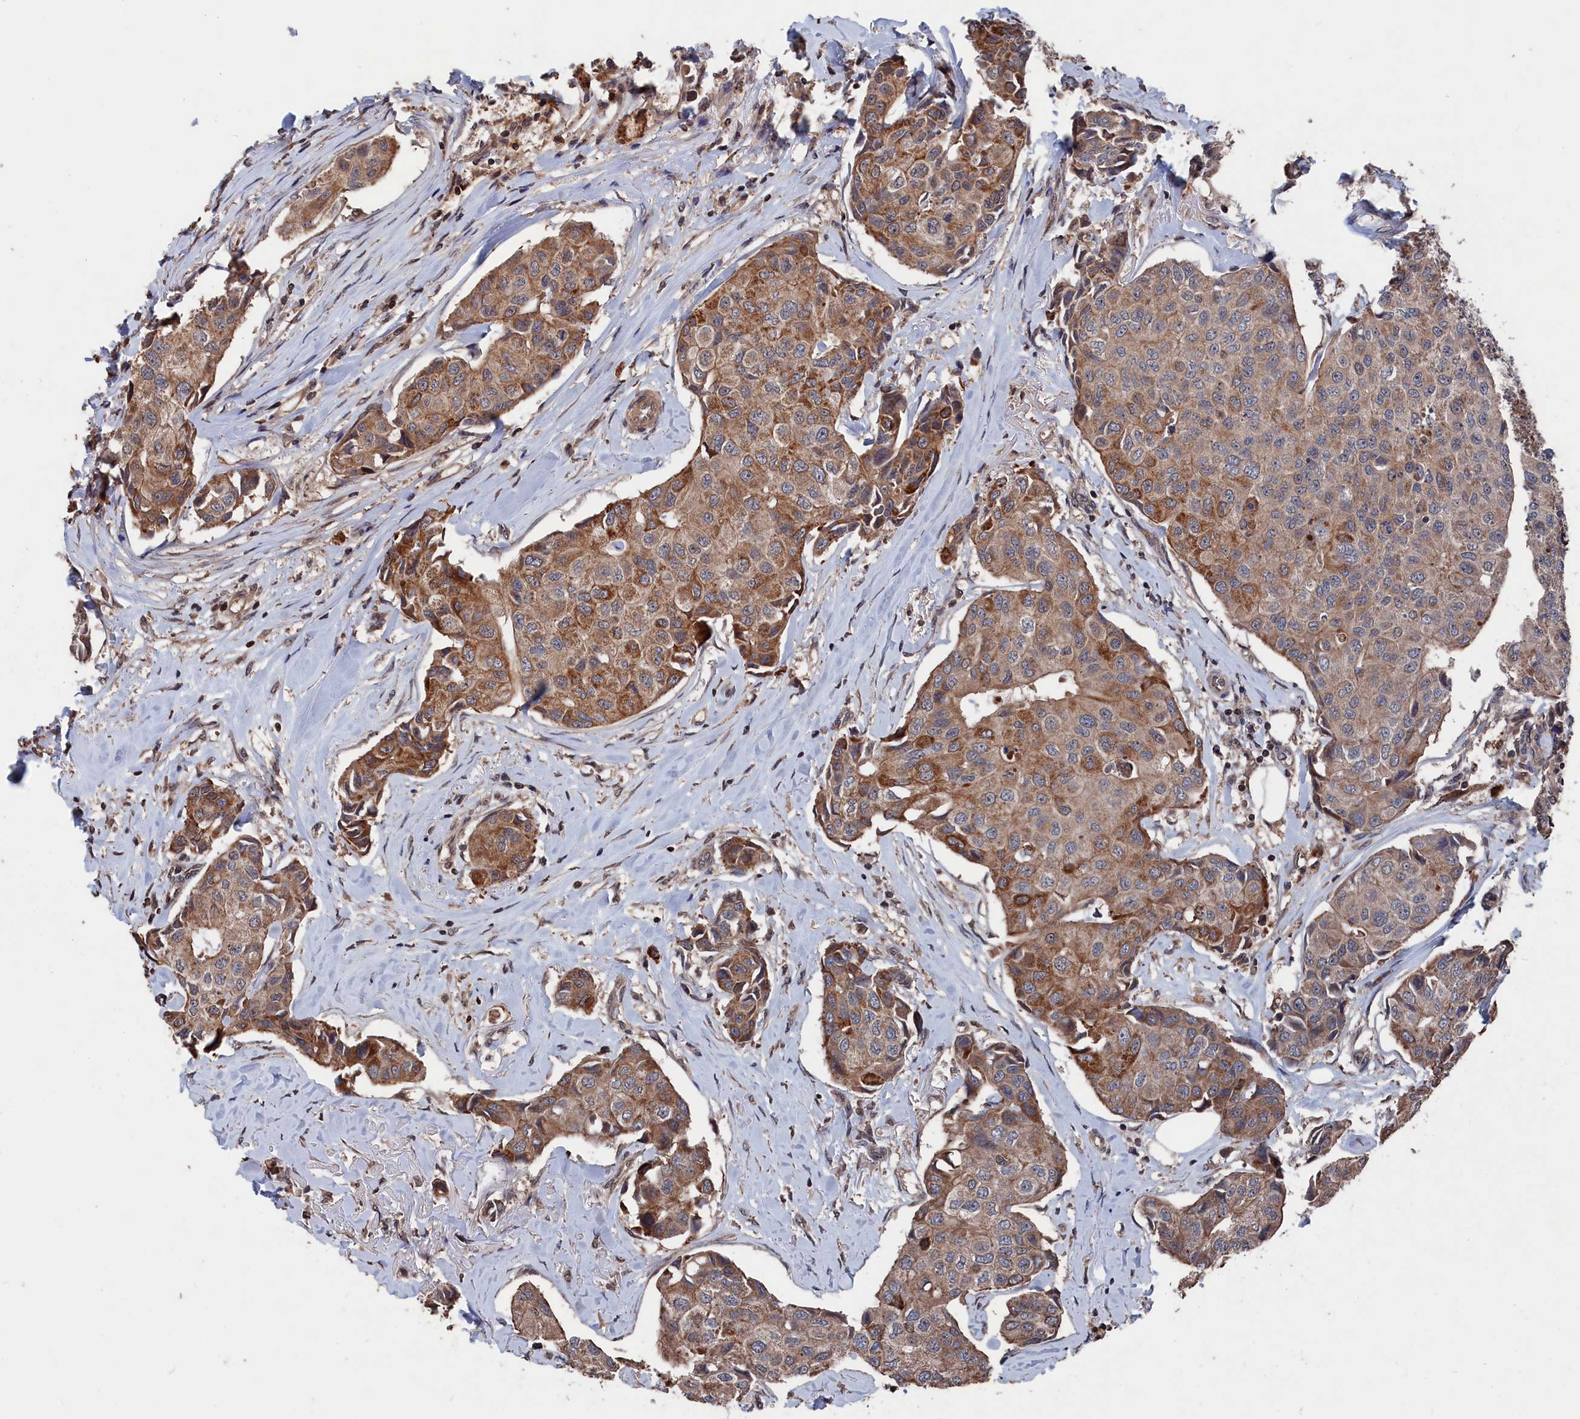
{"staining": {"intensity": "moderate", "quantity": ">75%", "location": "cytoplasmic/membranous"}, "tissue": "breast cancer", "cell_type": "Tumor cells", "image_type": "cancer", "snomed": [{"axis": "morphology", "description": "Duct carcinoma"}, {"axis": "topography", "description": "Breast"}], "caption": "This histopathology image shows immunohistochemistry (IHC) staining of human breast cancer, with medium moderate cytoplasmic/membranous staining in approximately >75% of tumor cells.", "gene": "PDE12", "patient": {"sex": "female", "age": 80}}